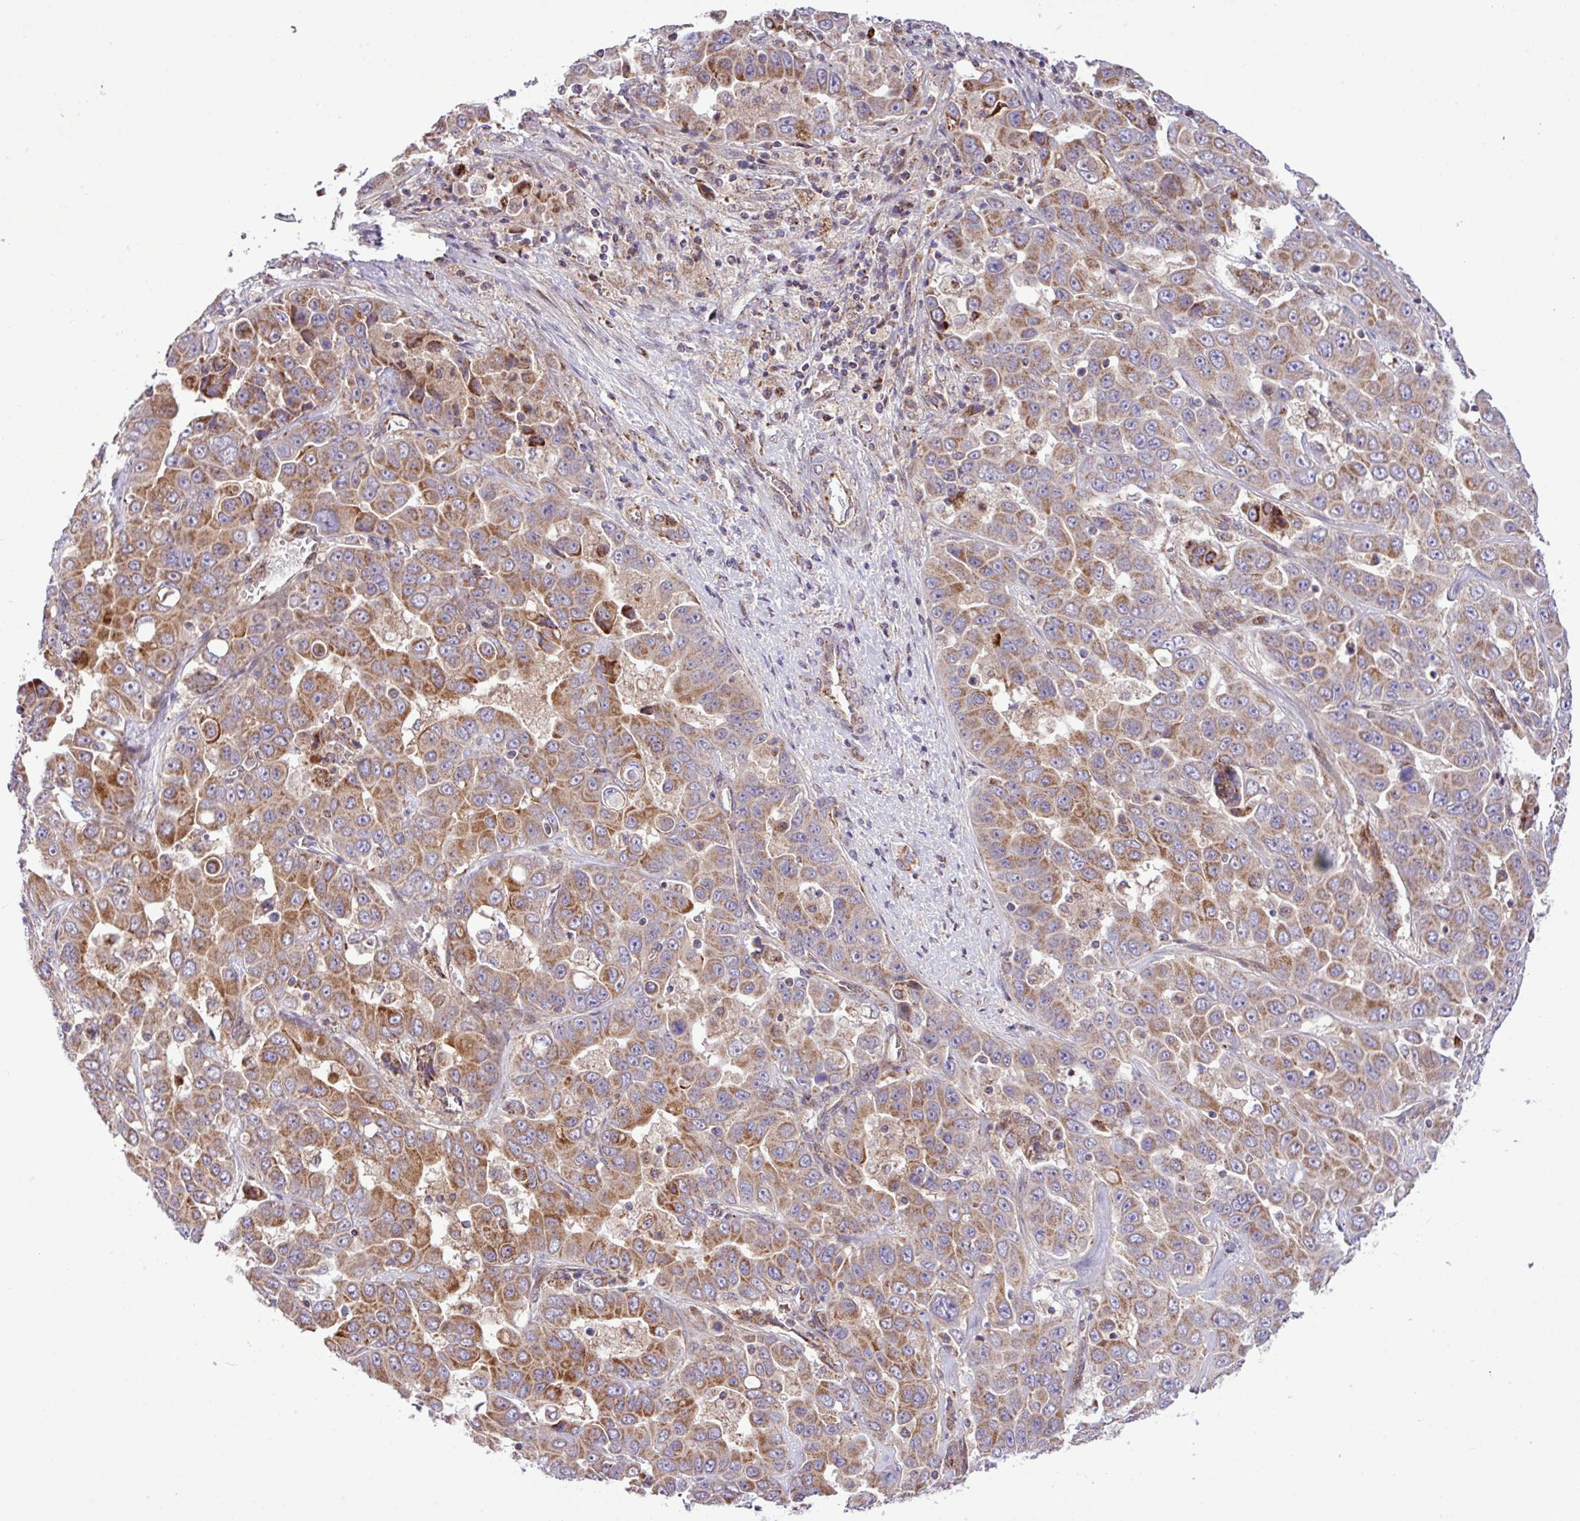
{"staining": {"intensity": "moderate", "quantity": ">75%", "location": "cytoplasmic/membranous"}, "tissue": "liver cancer", "cell_type": "Tumor cells", "image_type": "cancer", "snomed": [{"axis": "morphology", "description": "Cholangiocarcinoma"}, {"axis": "topography", "description": "Liver"}], "caption": "Immunohistochemistry (DAB (3,3'-diaminobenzidine)) staining of liver cancer exhibits moderate cytoplasmic/membranous protein positivity in approximately >75% of tumor cells.", "gene": "B3GNT9", "patient": {"sex": "female", "age": 52}}